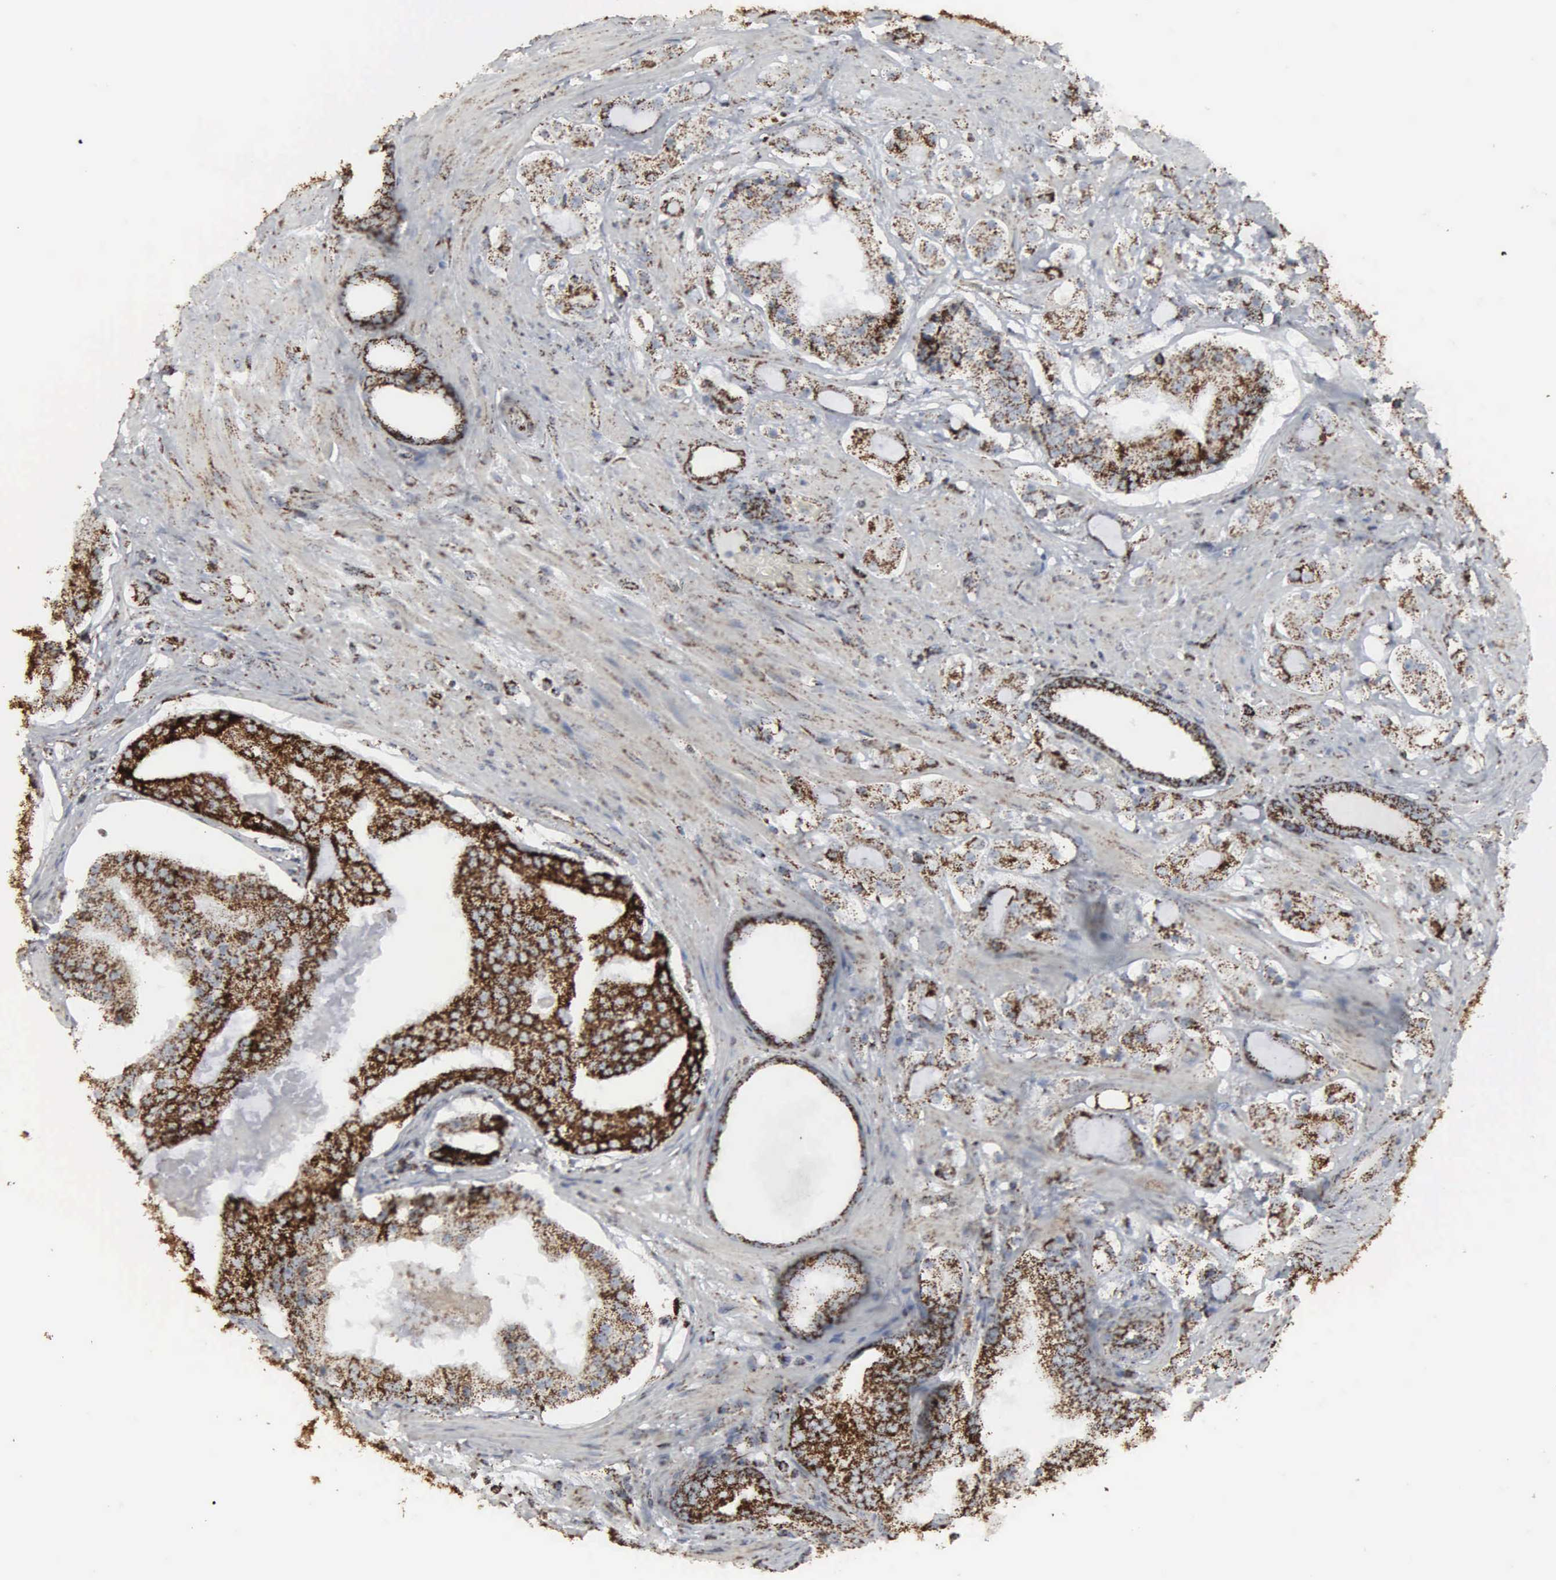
{"staining": {"intensity": "strong", "quantity": ">75%", "location": "cytoplasmic/membranous"}, "tissue": "prostate cancer", "cell_type": "Tumor cells", "image_type": "cancer", "snomed": [{"axis": "morphology", "description": "Adenocarcinoma, High grade"}, {"axis": "topography", "description": "Prostate"}], "caption": "Prostate adenocarcinoma (high-grade) was stained to show a protein in brown. There is high levels of strong cytoplasmic/membranous staining in about >75% of tumor cells. (DAB (3,3'-diaminobenzidine) = brown stain, brightfield microscopy at high magnification).", "gene": "HSPA9", "patient": {"sex": "male", "age": 68}}